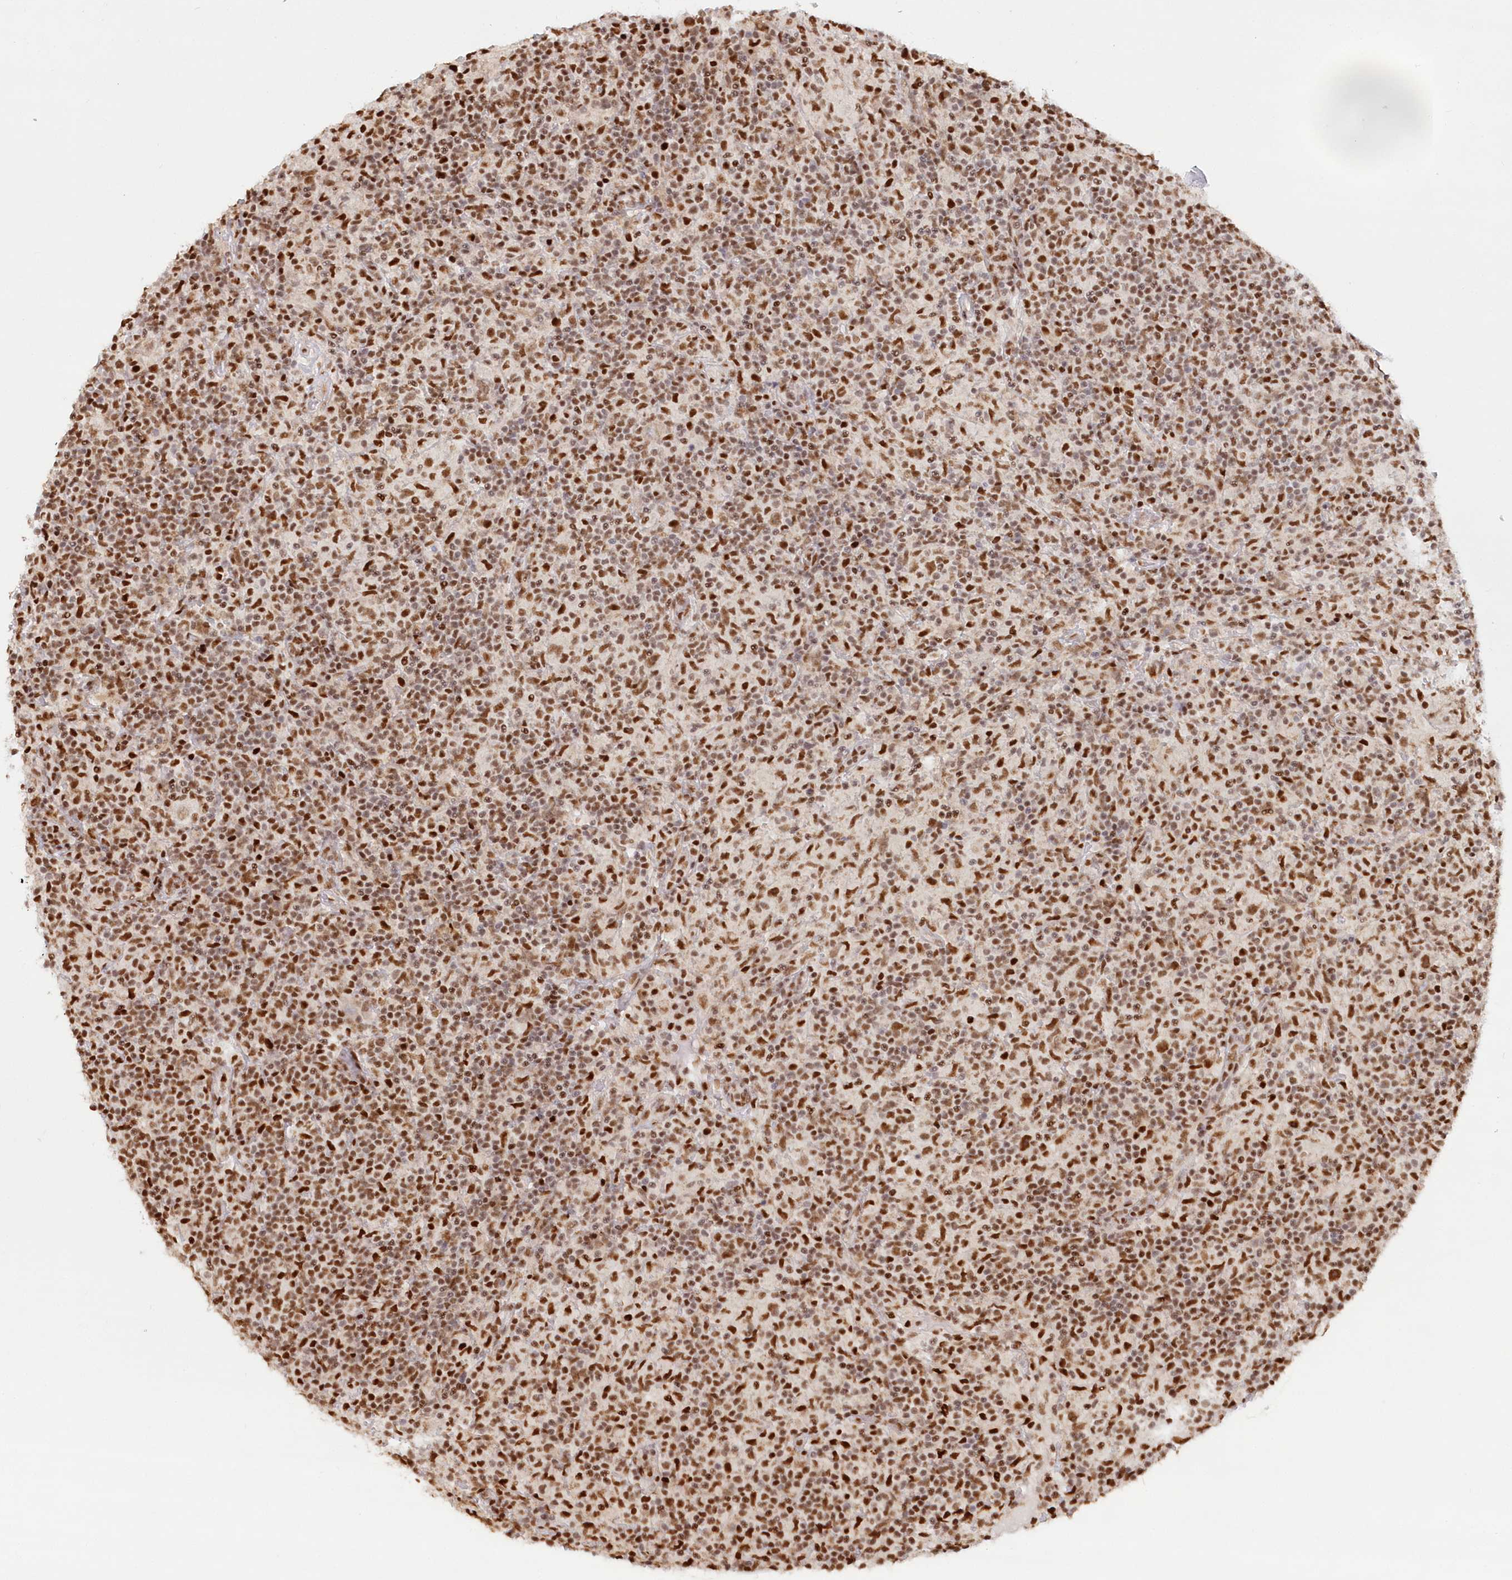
{"staining": {"intensity": "moderate", "quantity": ">75%", "location": "nuclear"}, "tissue": "lymphoma", "cell_type": "Tumor cells", "image_type": "cancer", "snomed": [{"axis": "morphology", "description": "Hodgkin's disease, NOS"}, {"axis": "topography", "description": "Lymph node"}], "caption": "Immunohistochemical staining of human Hodgkin's disease displays moderate nuclear protein expression in approximately >75% of tumor cells.", "gene": "POLR2B", "patient": {"sex": "male", "age": 70}}